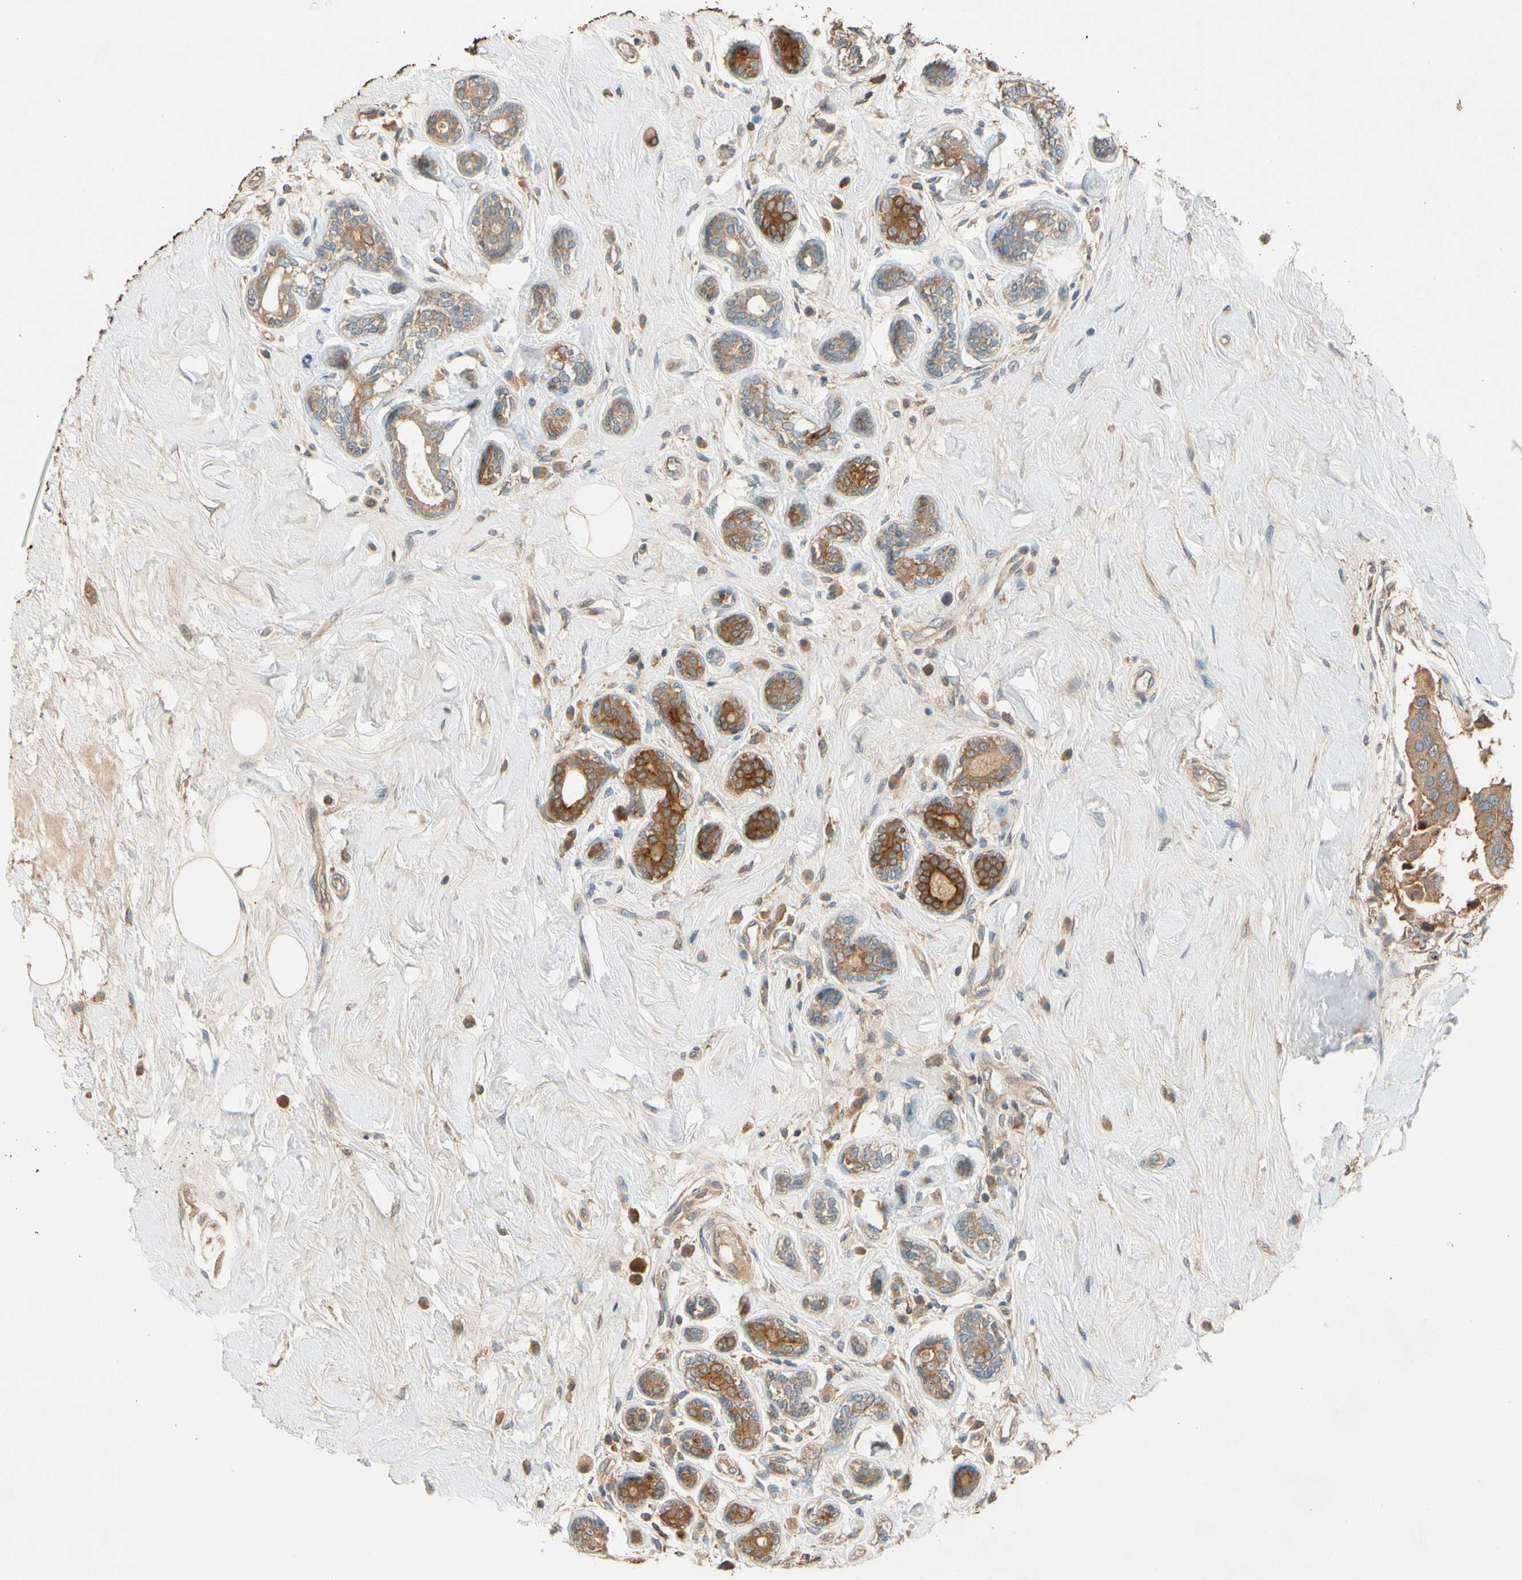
{"staining": {"intensity": "moderate", "quantity": ">75%", "location": "cytoplasmic/membranous"}, "tissue": "breast cancer", "cell_type": "Tumor cells", "image_type": "cancer", "snomed": [{"axis": "morphology", "description": "Normal tissue, NOS"}, {"axis": "morphology", "description": "Duct carcinoma"}, {"axis": "topography", "description": "Breast"}], "caption": "A brown stain shows moderate cytoplasmic/membranous staining of a protein in human breast cancer (intraductal carcinoma) tumor cells.", "gene": "USP46", "patient": {"sex": "female", "age": 39}}